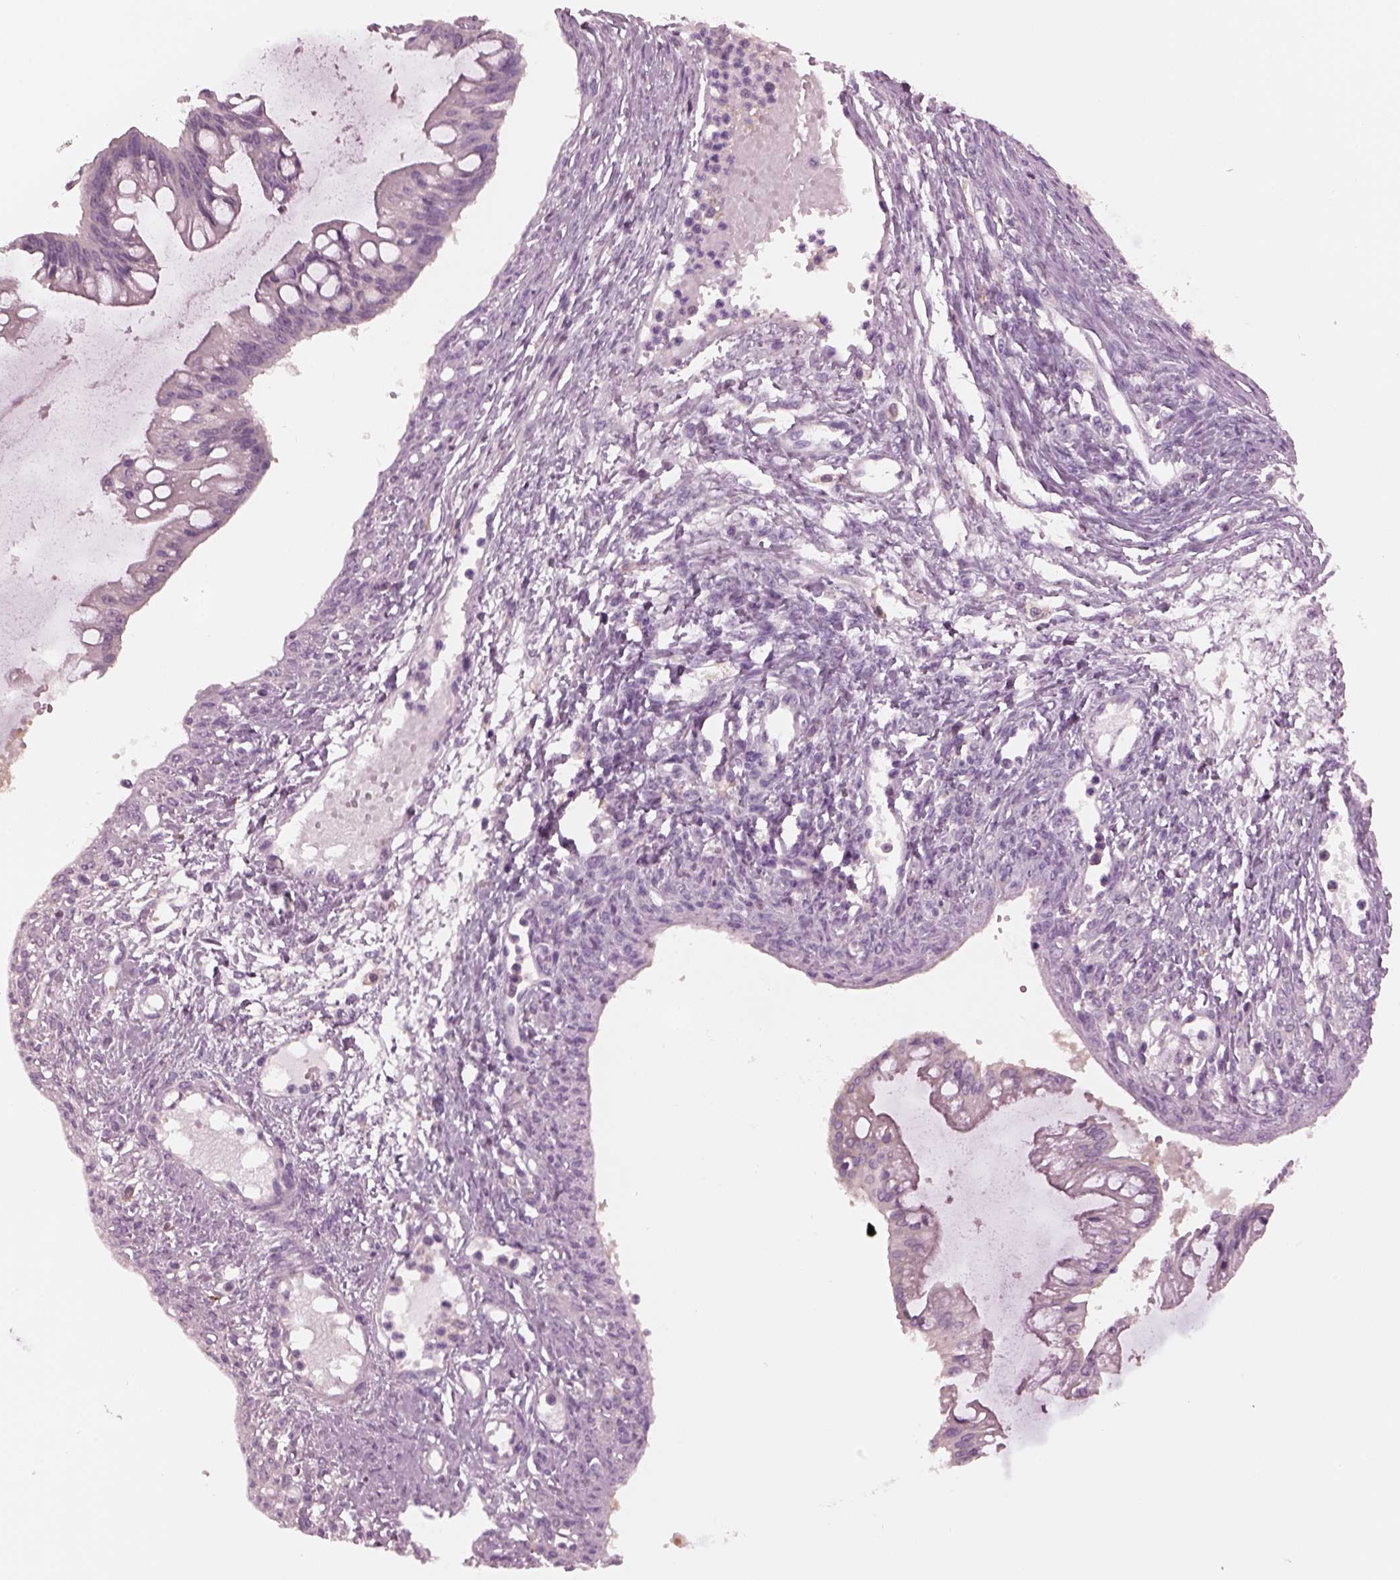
{"staining": {"intensity": "negative", "quantity": "none", "location": "none"}, "tissue": "ovarian cancer", "cell_type": "Tumor cells", "image_type": "cancer", "snomed": [{"axis": "morphology", "description": "Cystadenocarcinoma, mucinous, NOS"}, {"axis": "topography", "description": "Ovary"}], "caption": "Histopathology image shows no significant protein expression in tumor cells of ovarian cancer. (Stains: DAB IHC with hematoxylin counter stain, Microscopy: brightfield microscopy at high magnification).", "gene": "SHTN1", "patient": {"sex": "female", "age": 73}}